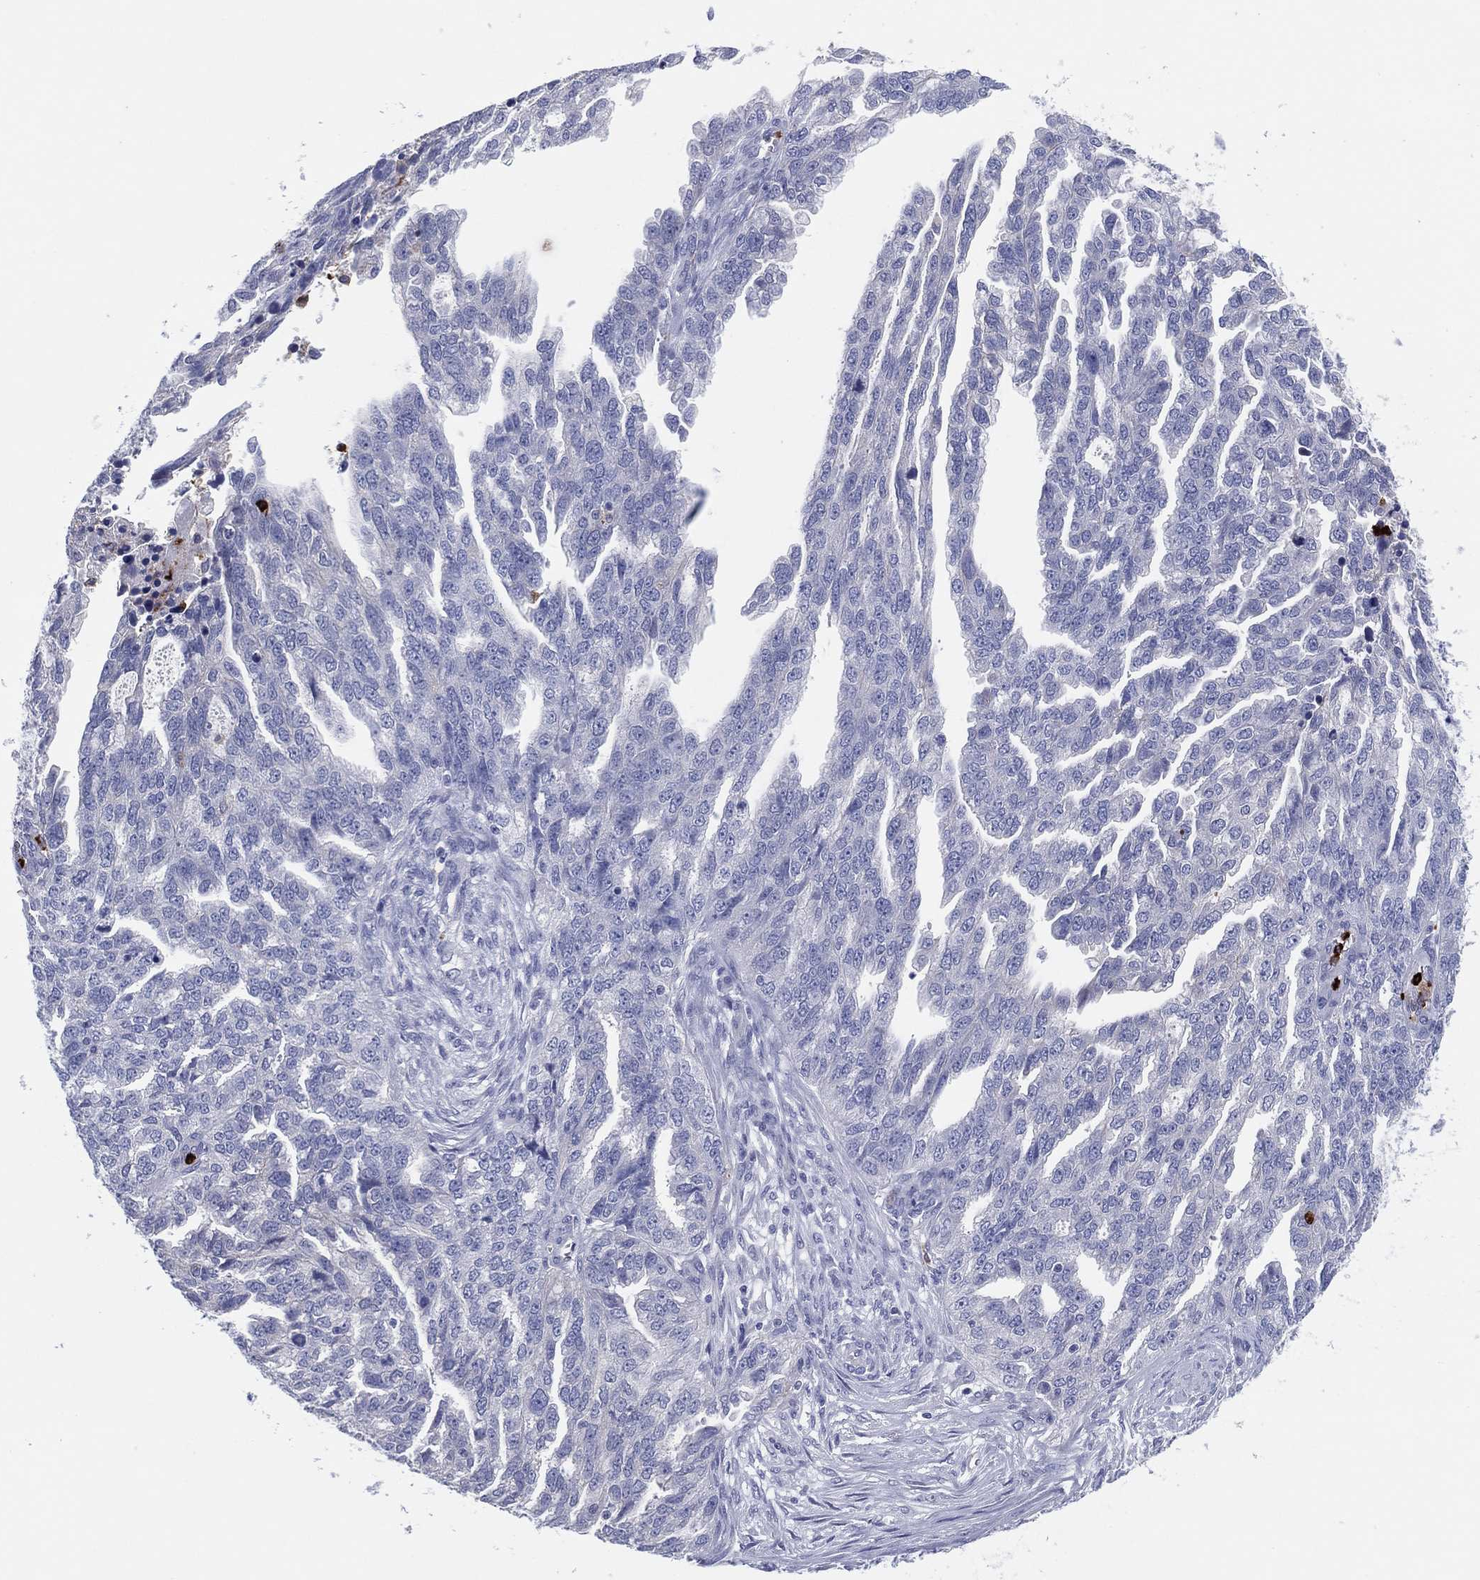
{"staining": {"intensity": "negative", "quantity": "none", "location": "none"}, "tissue": "ovarian cancer", "cell_type": "Tumor cells", "image_type": "cancer", "snomed": [{"axis": "morphology", "description": "Cystadenocarcinoma, serous, NOS"}, {"axis": "topography", "description": "Ovary"}], "caption": "Immunohistochemical staining of ovarian serous cystadenocarcinoma displays no significant positivity in tumor cells.", "gene": "PLAC8", "patient": {"sex": "female", "age": 51}}